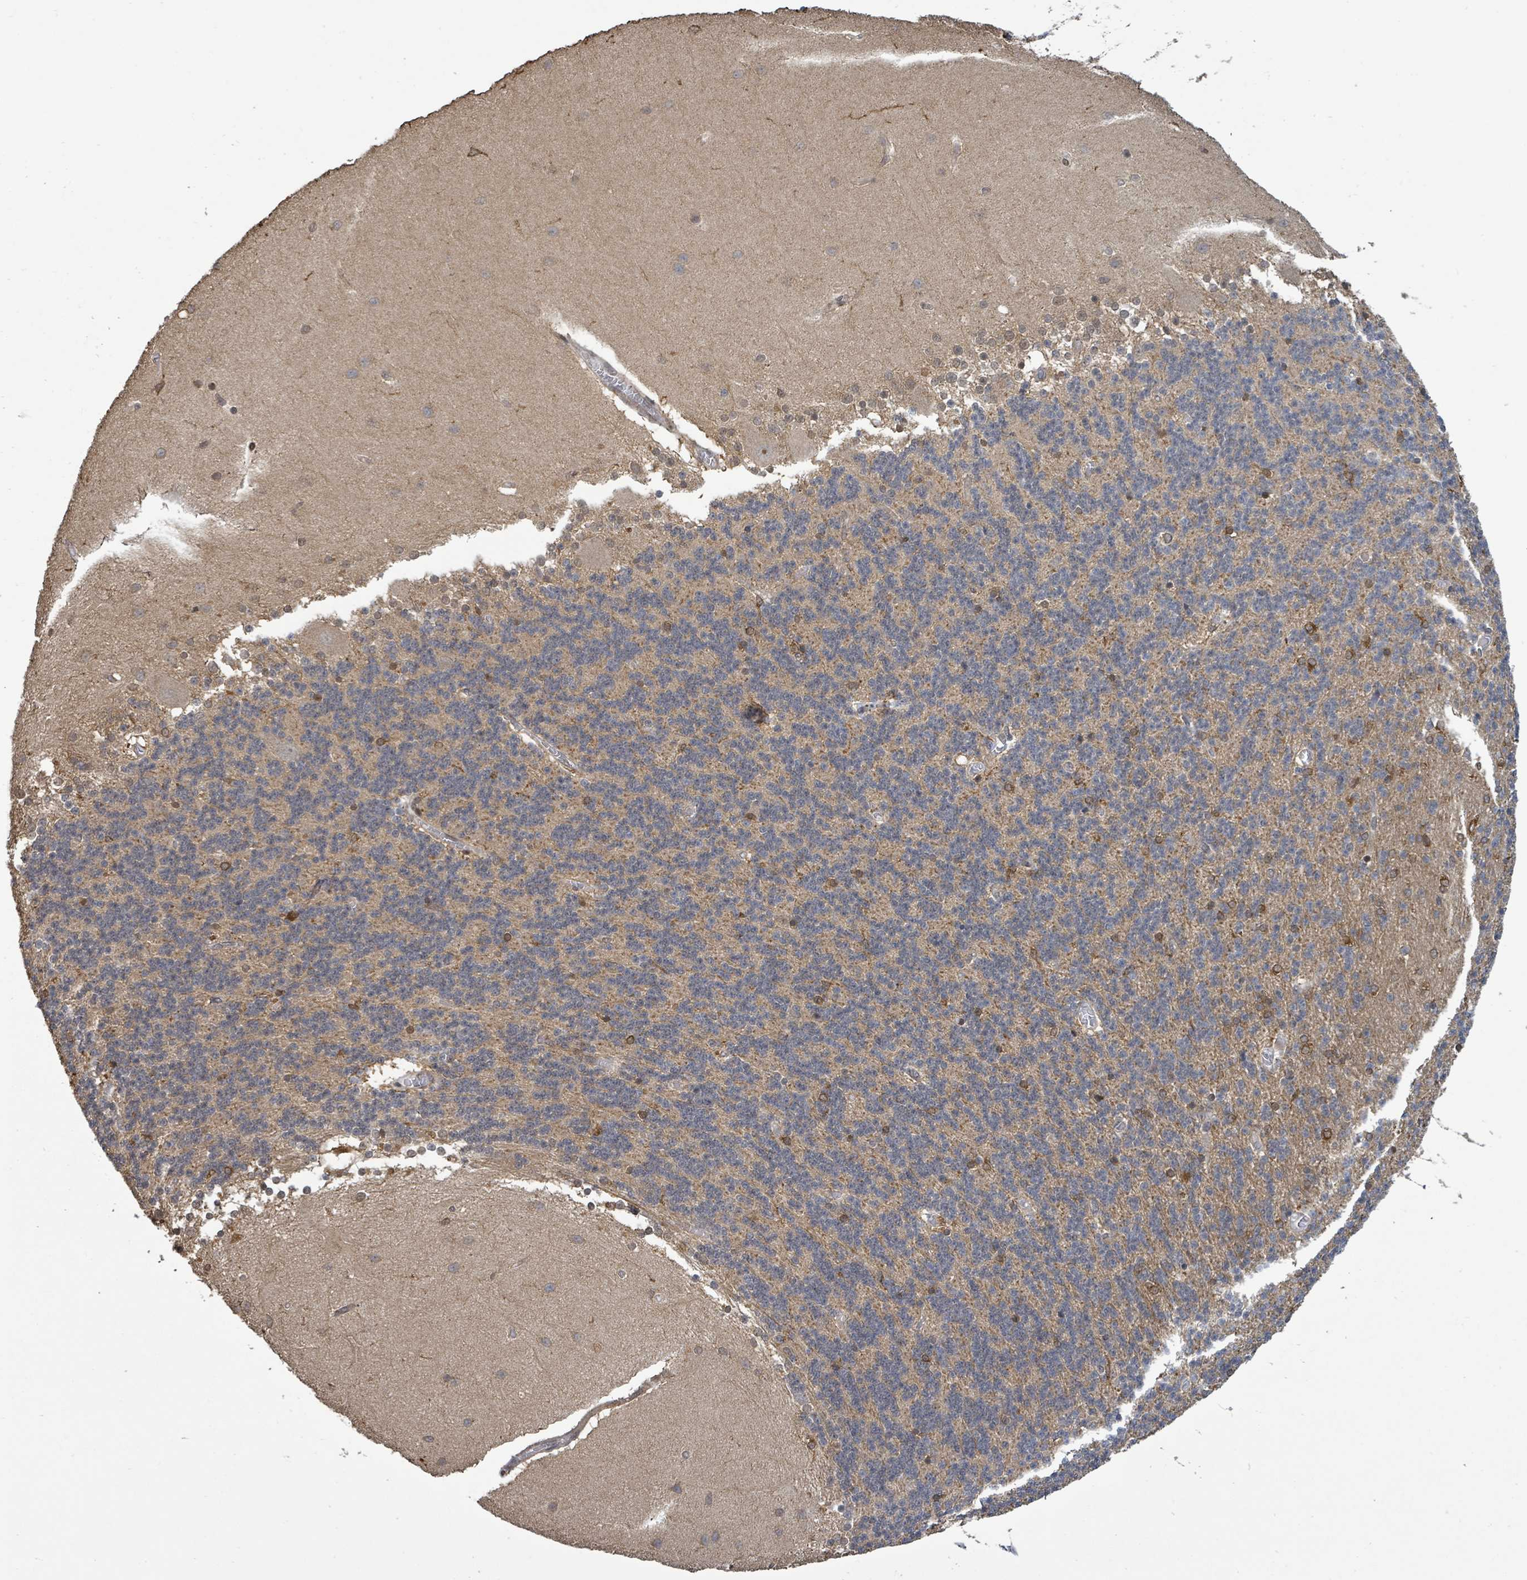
{"staining": {"intensity": "negative", "quantity": "none", "location": "none"}, "tissue": "cerebellum", "cell_type": "Cells in granular layer", "image_type": "normal", "snomed": [{"axis": "morphology", "description": "Normal tissue, NOS"}, {"axis": "topography", "description": "Cerebellum"}], "caption": "Immunohistochemistry image of normal cerebellum: human cerebellum stained with DAB (3,3'-diaminobenzidine) exhibits no significant protein expression in cells in granular layer.", "gene": "FBXO6", "patient": {"sex": "female", "age": 54}}